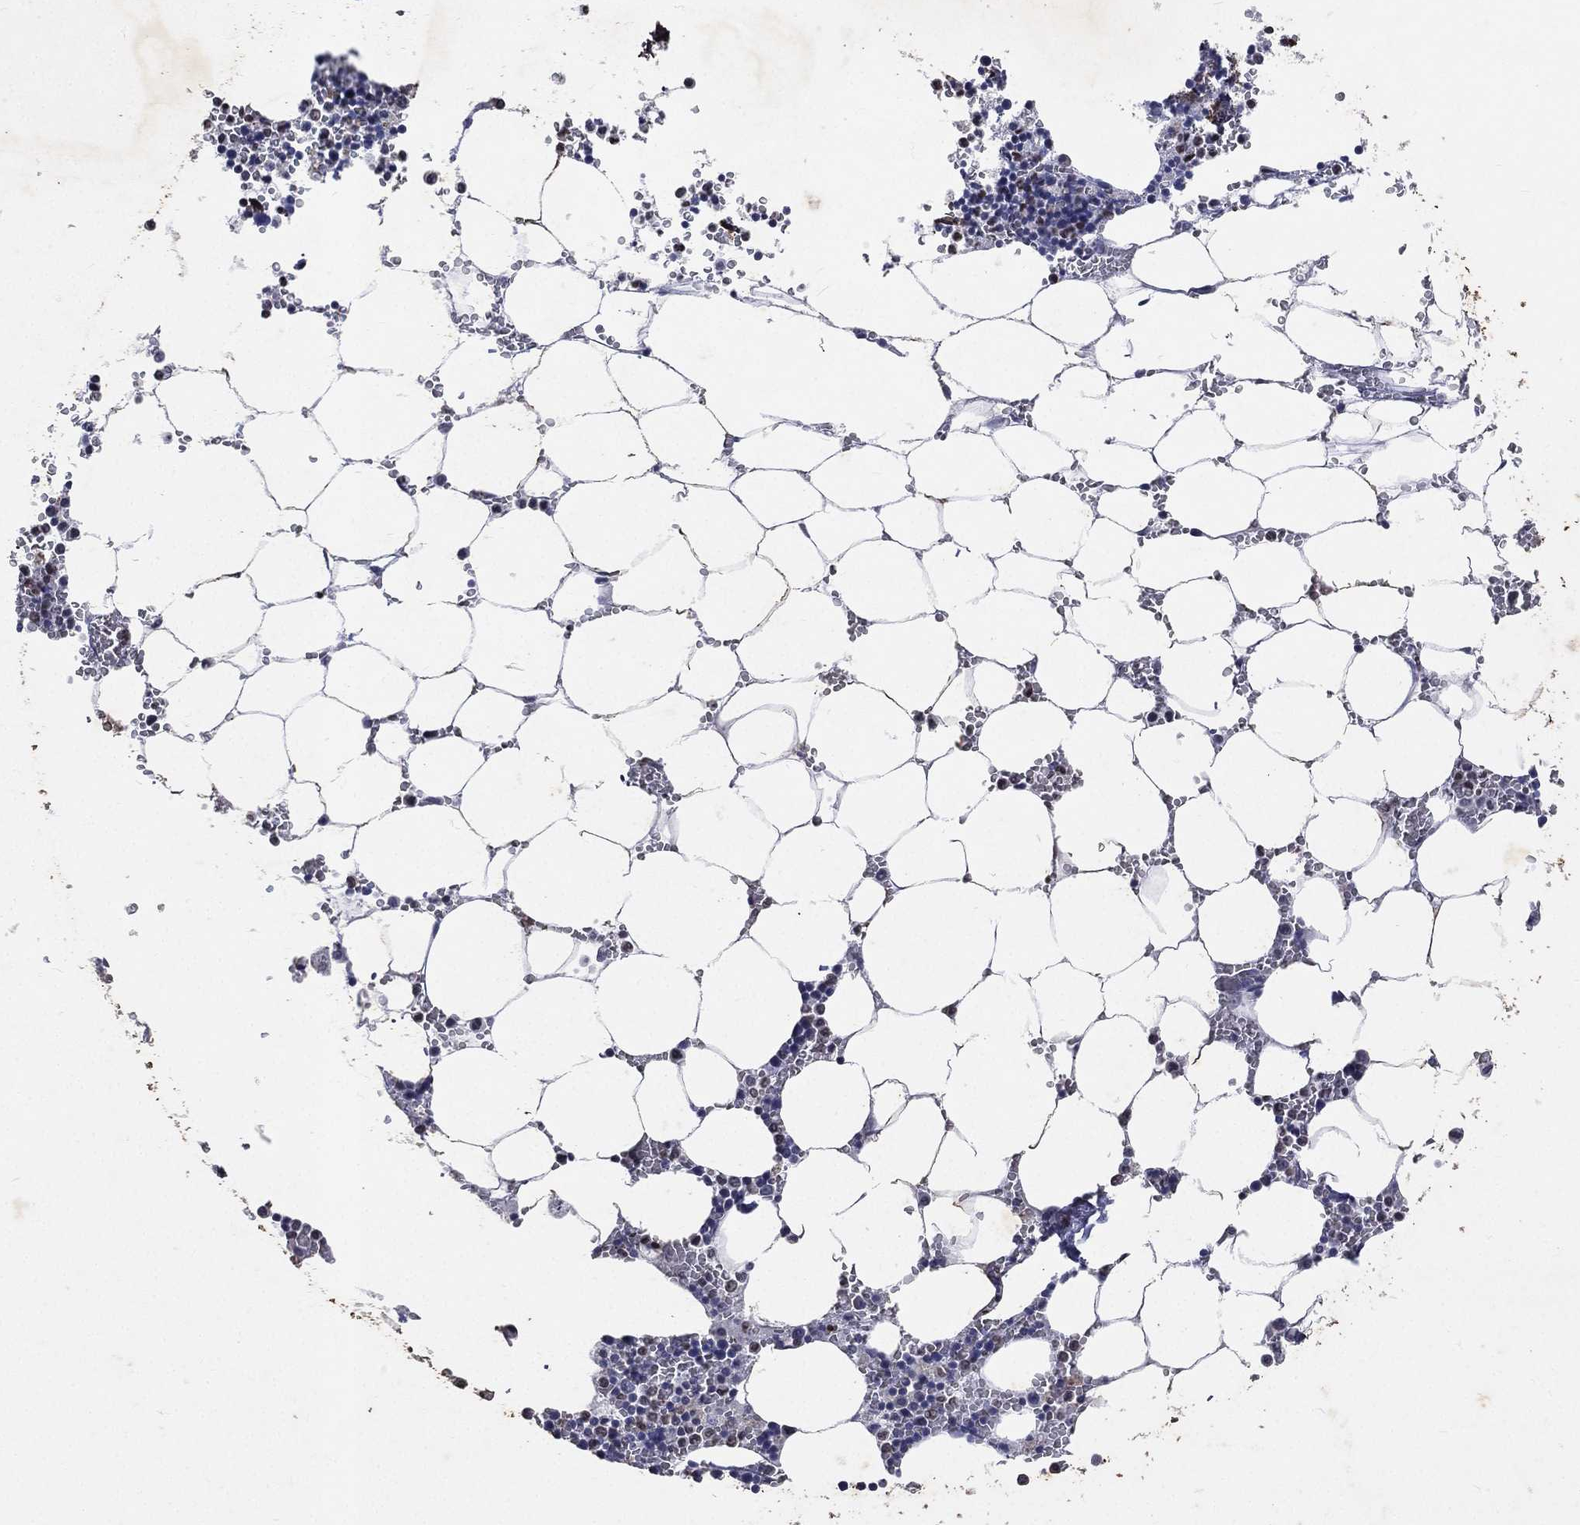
{"staining": {"intensity": "negative", "quantity": "none", "location": "none"}, "tissue": "bone marrow", "cell_type": "Hematopoietic cells", "image_type": "normal", "snomed": [{"axis": "morphology", "description": "Normal tissue, NOS"}, {"axis": "topography", "description": "Bone marrow"}], "caption": "High magnification brightfield microscopy of unremarkable bone marrow stained with DAB (brown) and counterstained with hematoxylin (blue): hematopoietic cells show no significant expression. (Immunohistochemistry (ihc), brightfield microscopy, high magnification).", "gene": "SLC34A2", "patient": {"sex": "female", "age": 64}}